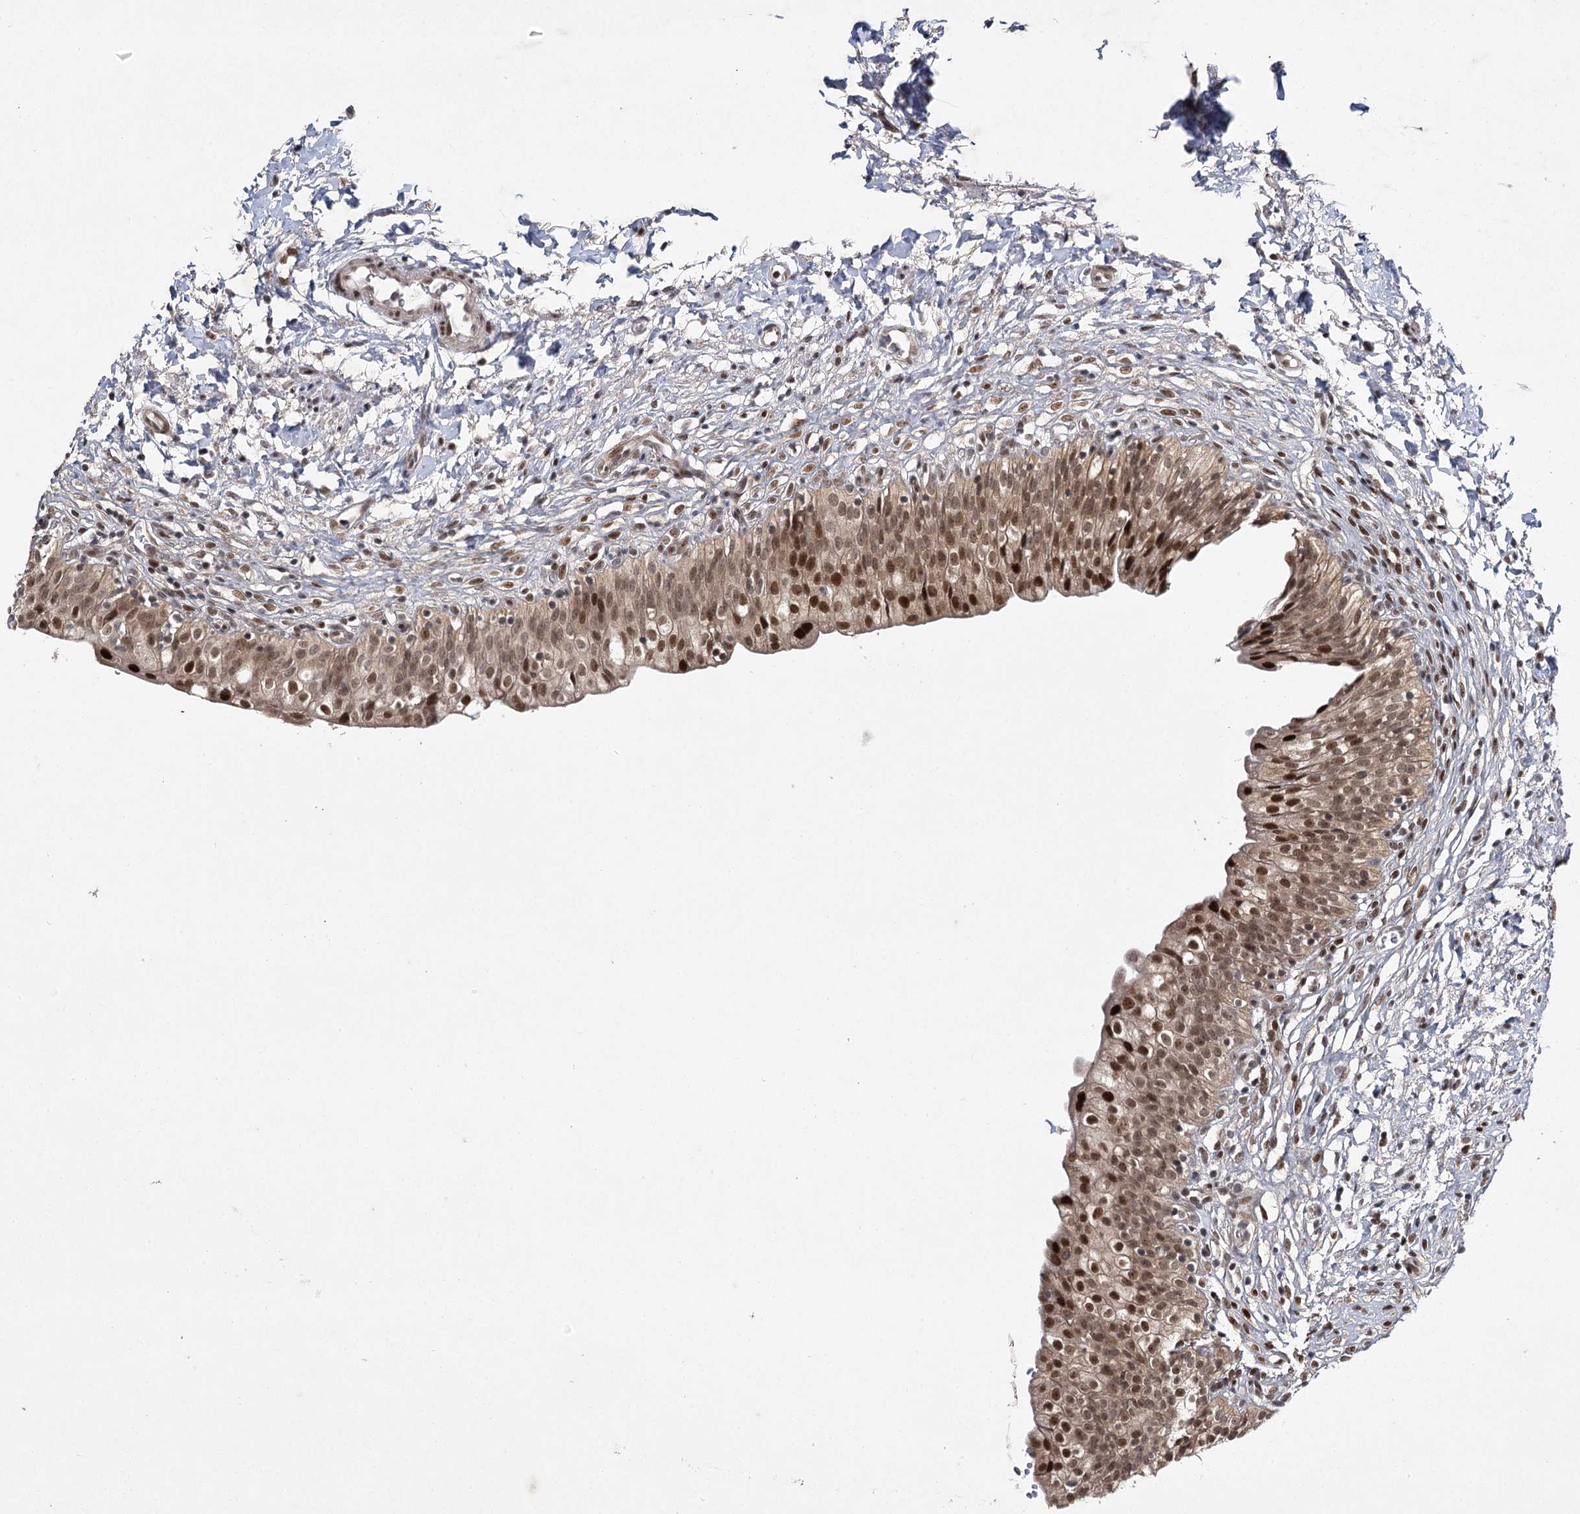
{"staining": {"intensity": "strong", "quantity": ">75%", "location": "cytoplasmic/membranous,nuclear"}, "tissue": "urinary bladder", "cell_type": "Urothelial cells", "image_type": "normal", "snomed": [{"axis": "morphology", "description": "Normal tissue, NOS"}, {"axis": "topography", "description": "Urinary bladder"}], "caption": "Immunohistochemistry (IHC) of normal human urinary bladder reveals high levels of strong cytoplasmic/membranous,nuclear expression in about >75% of urothelial cells.", "gene": "DCUN1D4", "patient": {"sex": "male", "age": 55}}